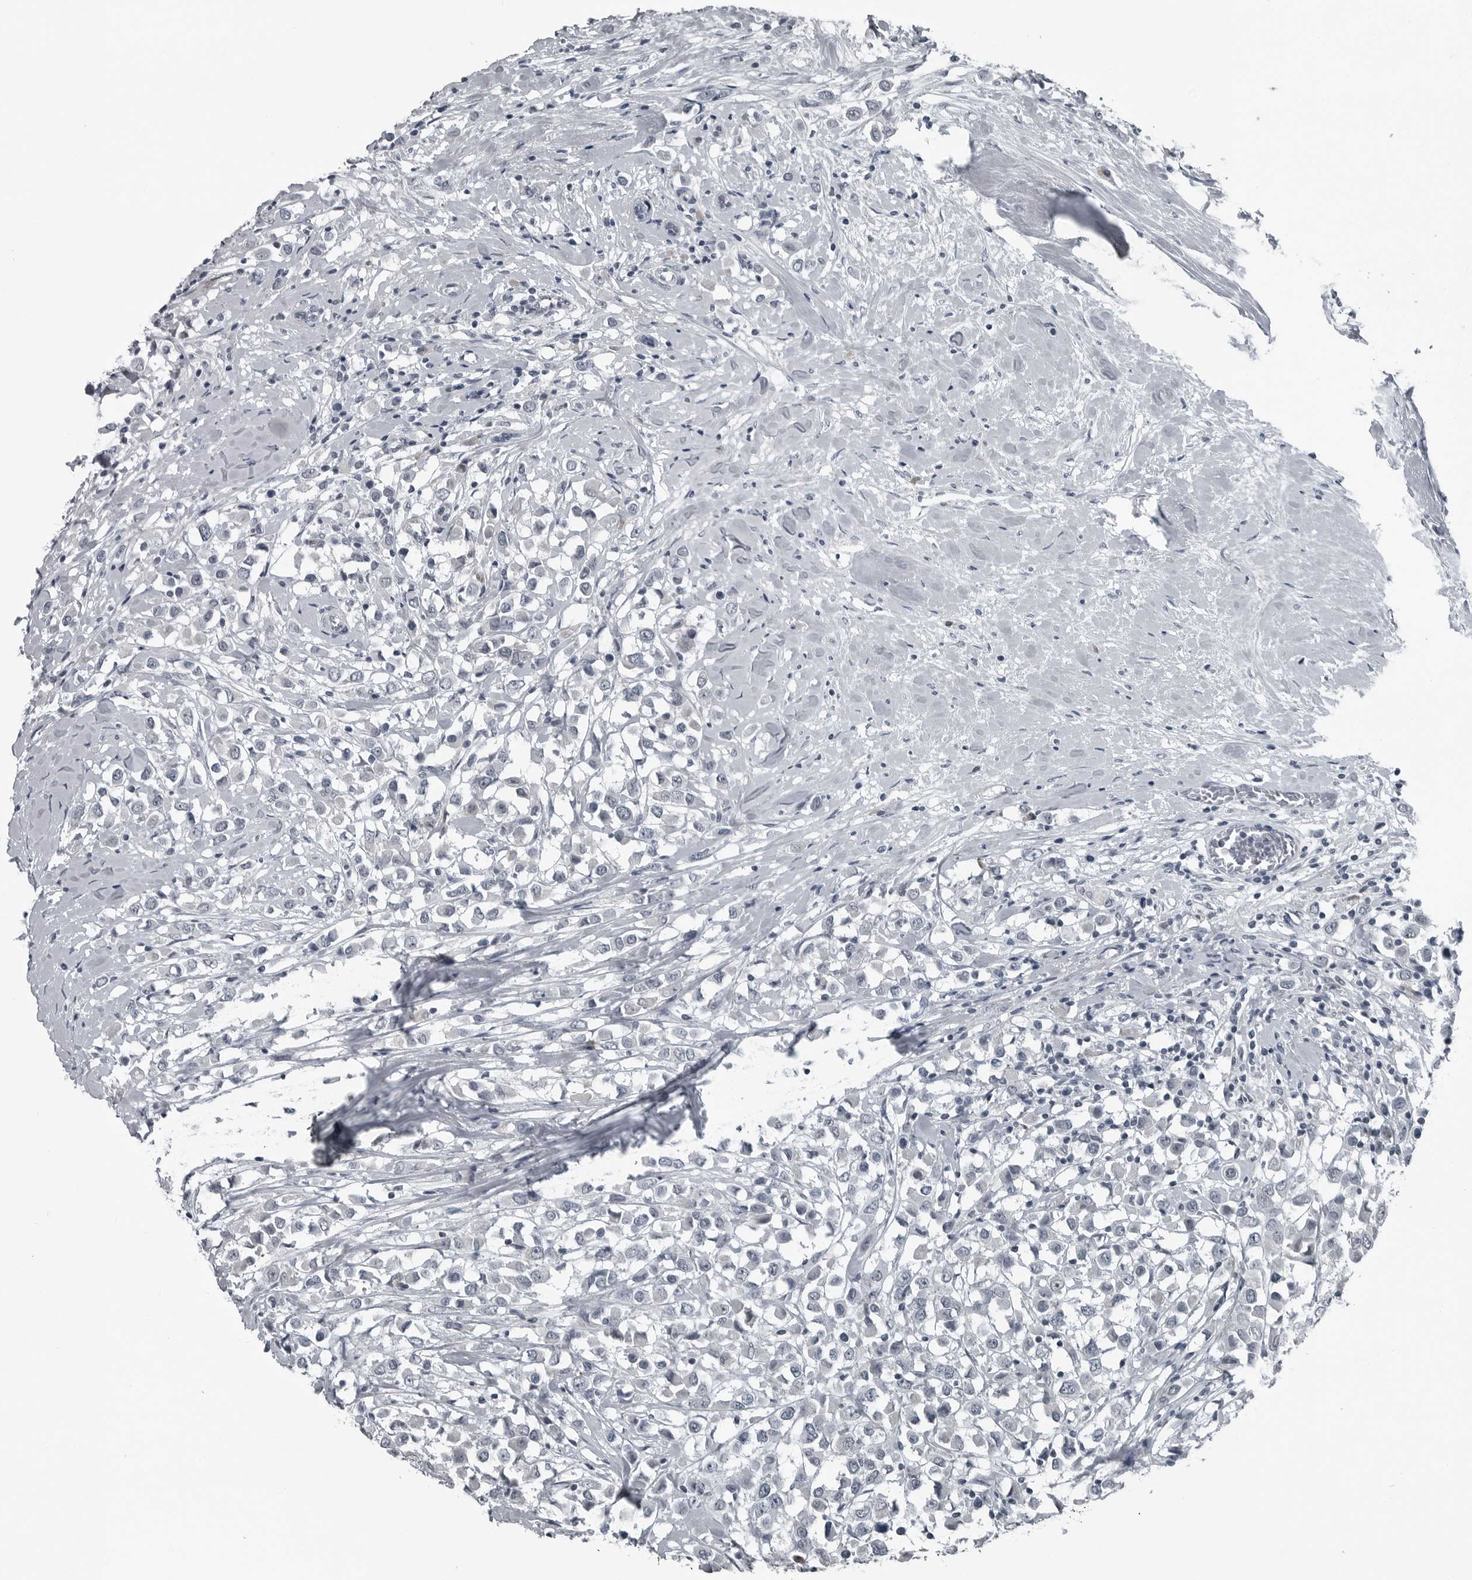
{"staining": {"intensity": "negative", "quantity": "none", "location": "none"}, "tissue": "breast cancer", "cell_type": "Tumor cells", "image_type": "cancer", "snomed": [{"axis": "morphology", "description": "Duct carcinoma"}, {"axis": "topography", "description": "Breast"}], "caption": "DAB immunohistochemical staining of invasive ductal carcinoma (breast) exhibits no significant staining in tumor cells.", "gene": "DNAAF11", "patient": {"sex": "female", "age": 61}}